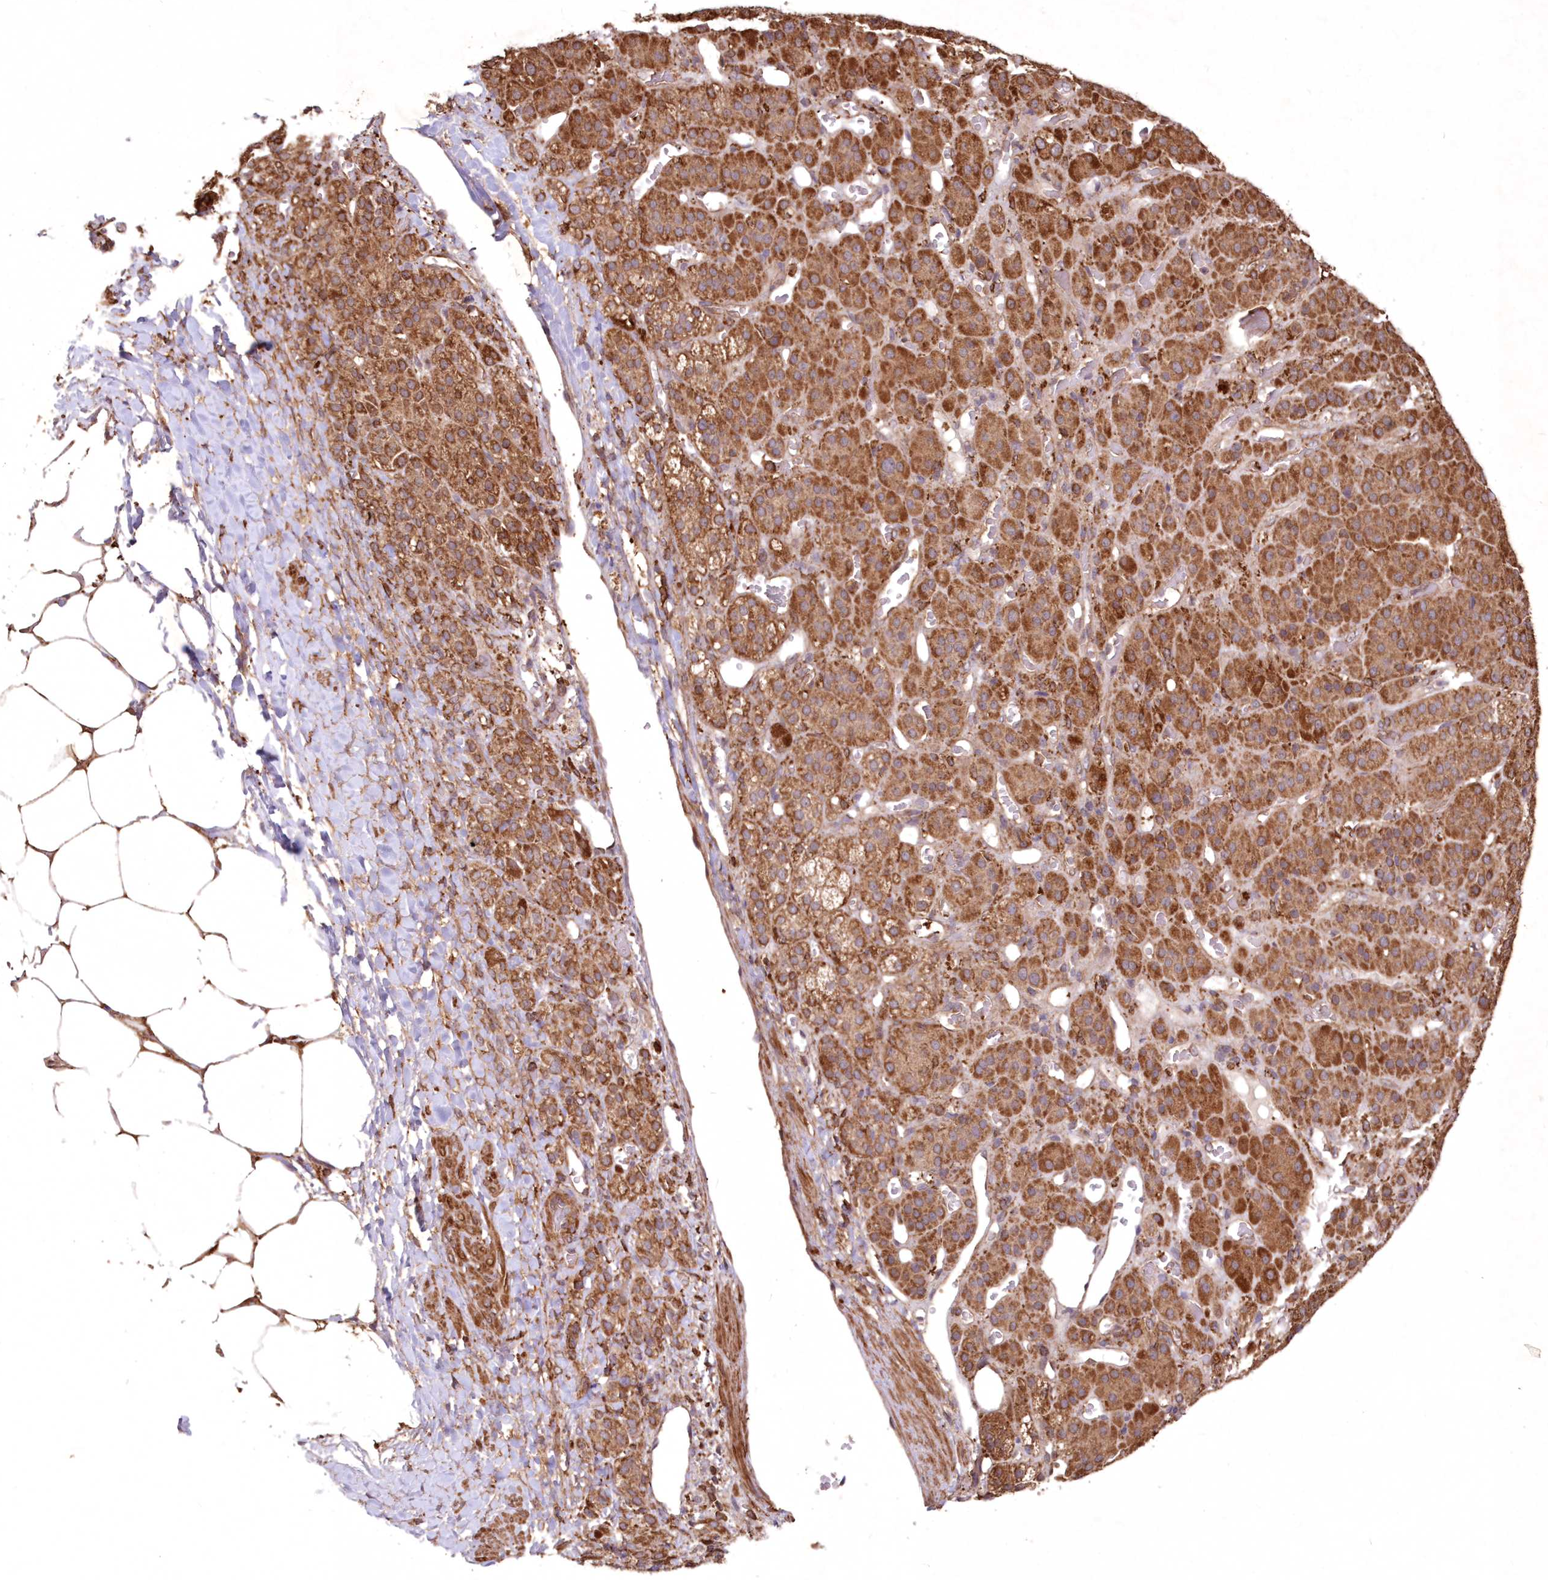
{"staining": {"intensity": "moderate", "quantity": ">75%", "location": "cytoplasmic/membranous"}, "tissue": "adrenal gland", "cell_type": "Glandular cells", "image_type": "normal", "snomed": [{"axis": "morphology", "description": "Normal tissue, NOS"}, {"axis": "topography", "description": "Adrenal gland"}], "caption": "The image displays immunohistochemical staining of unremarkable adrenal gland. There is moderate cytoplasmic/membranous expression is seen in approximately >75% of glandular cells. The staining was performed using DAB, with brown indicating positive protein expression. Nuclei are stained blue with hematoxylin.", "gene": "TMEM139", "patient": {"sex": "male", "age": 57}}